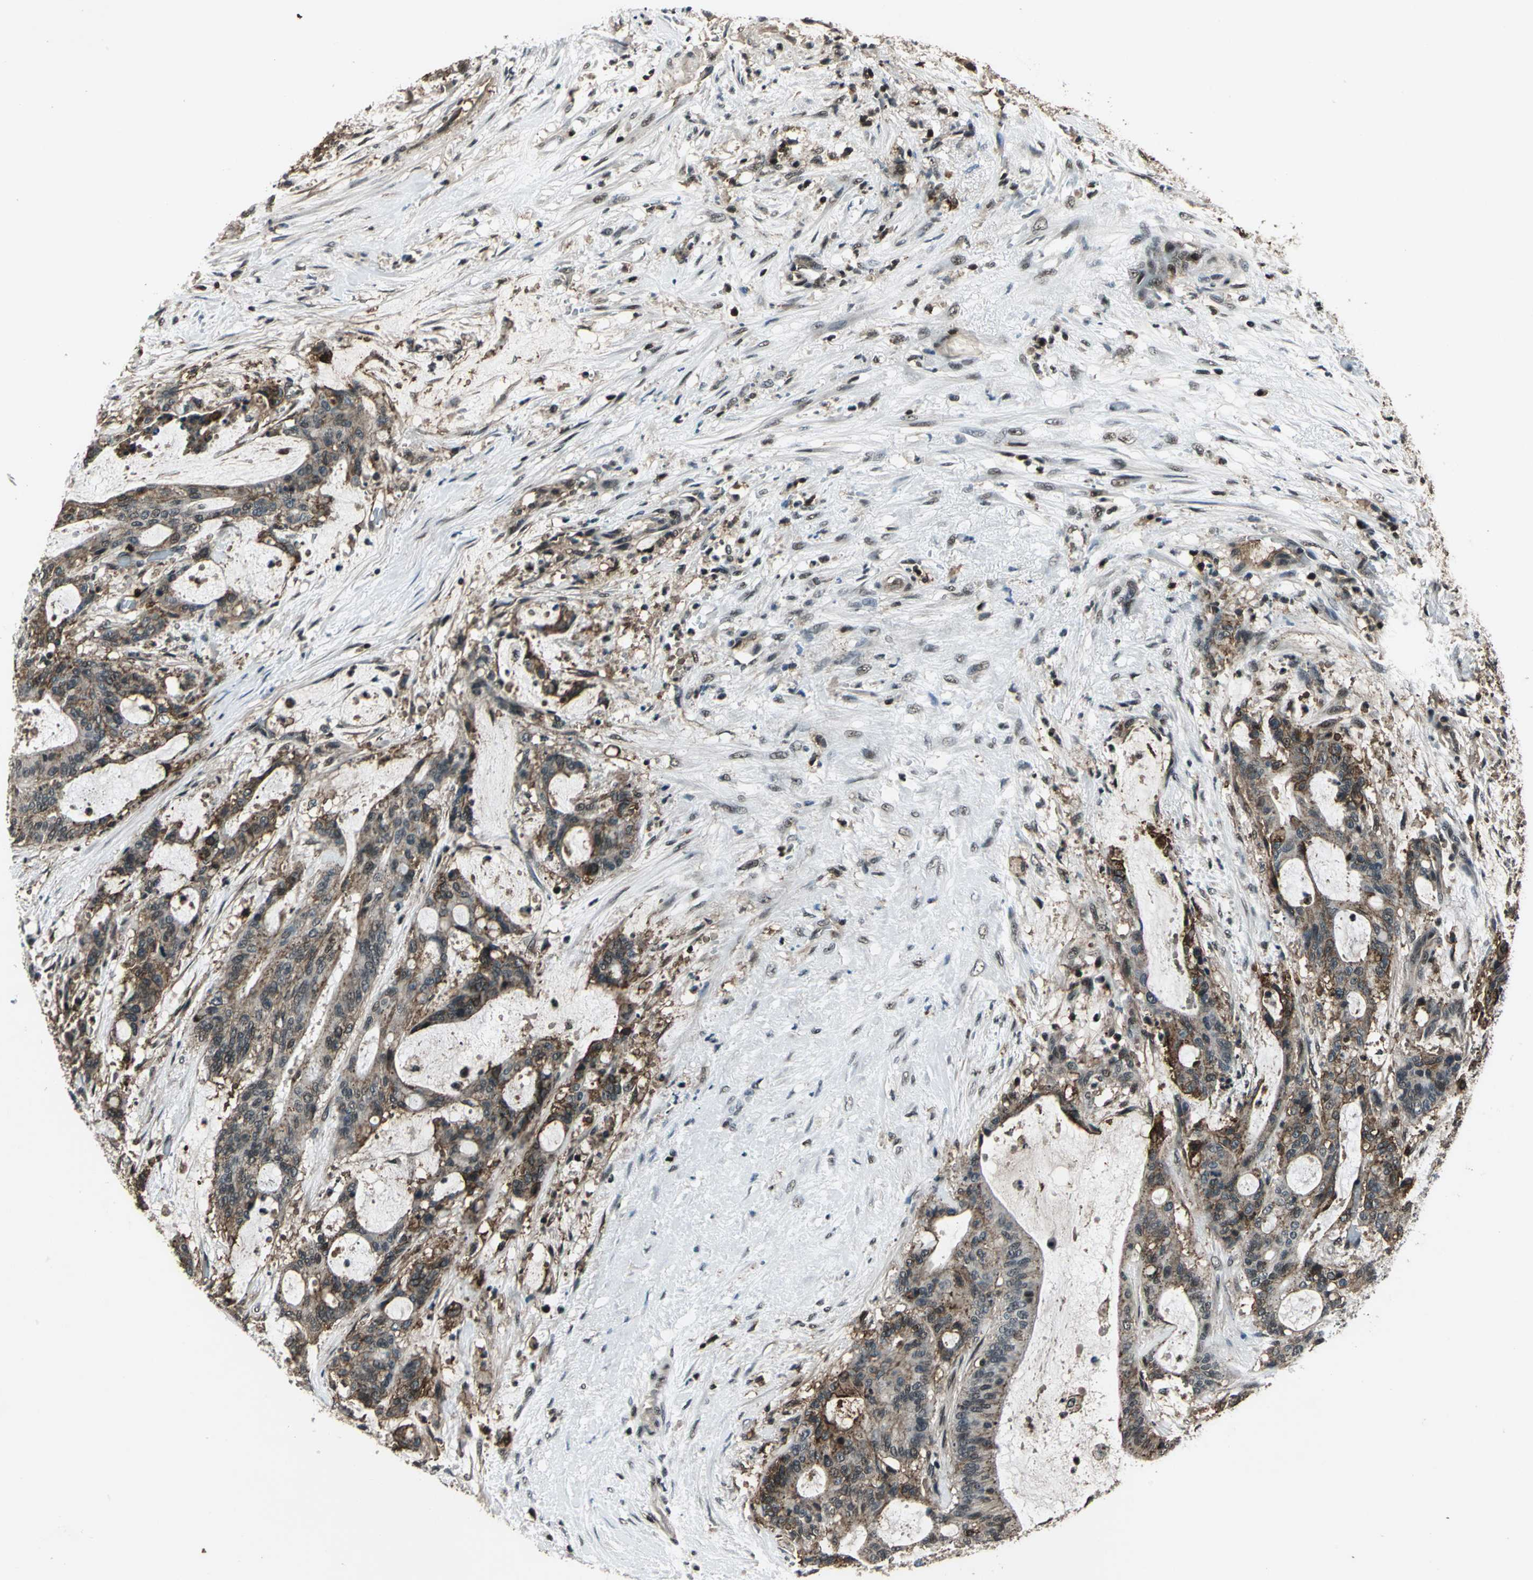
{"staining": {"intensity": "moderate", "quantity": "25%-75%", "location": "cytoplasmic/membranous"}, "tissue": "liver cancer", "cell_type": "Tumor cells", "image_type": "cancer", "snomed": [{"axis": "morphology", "description": "Cholangiocarcinoma"}, {"axis": "topography", "description": "Liver"}], "caption": "A medium amount of moderate cytoplasmic/membranous positivity is present in about 25%-75% of tumor cells in liver cancer tissue.", "gene": "NR2C2", "patient": {"sex": "female", "age": 73}}